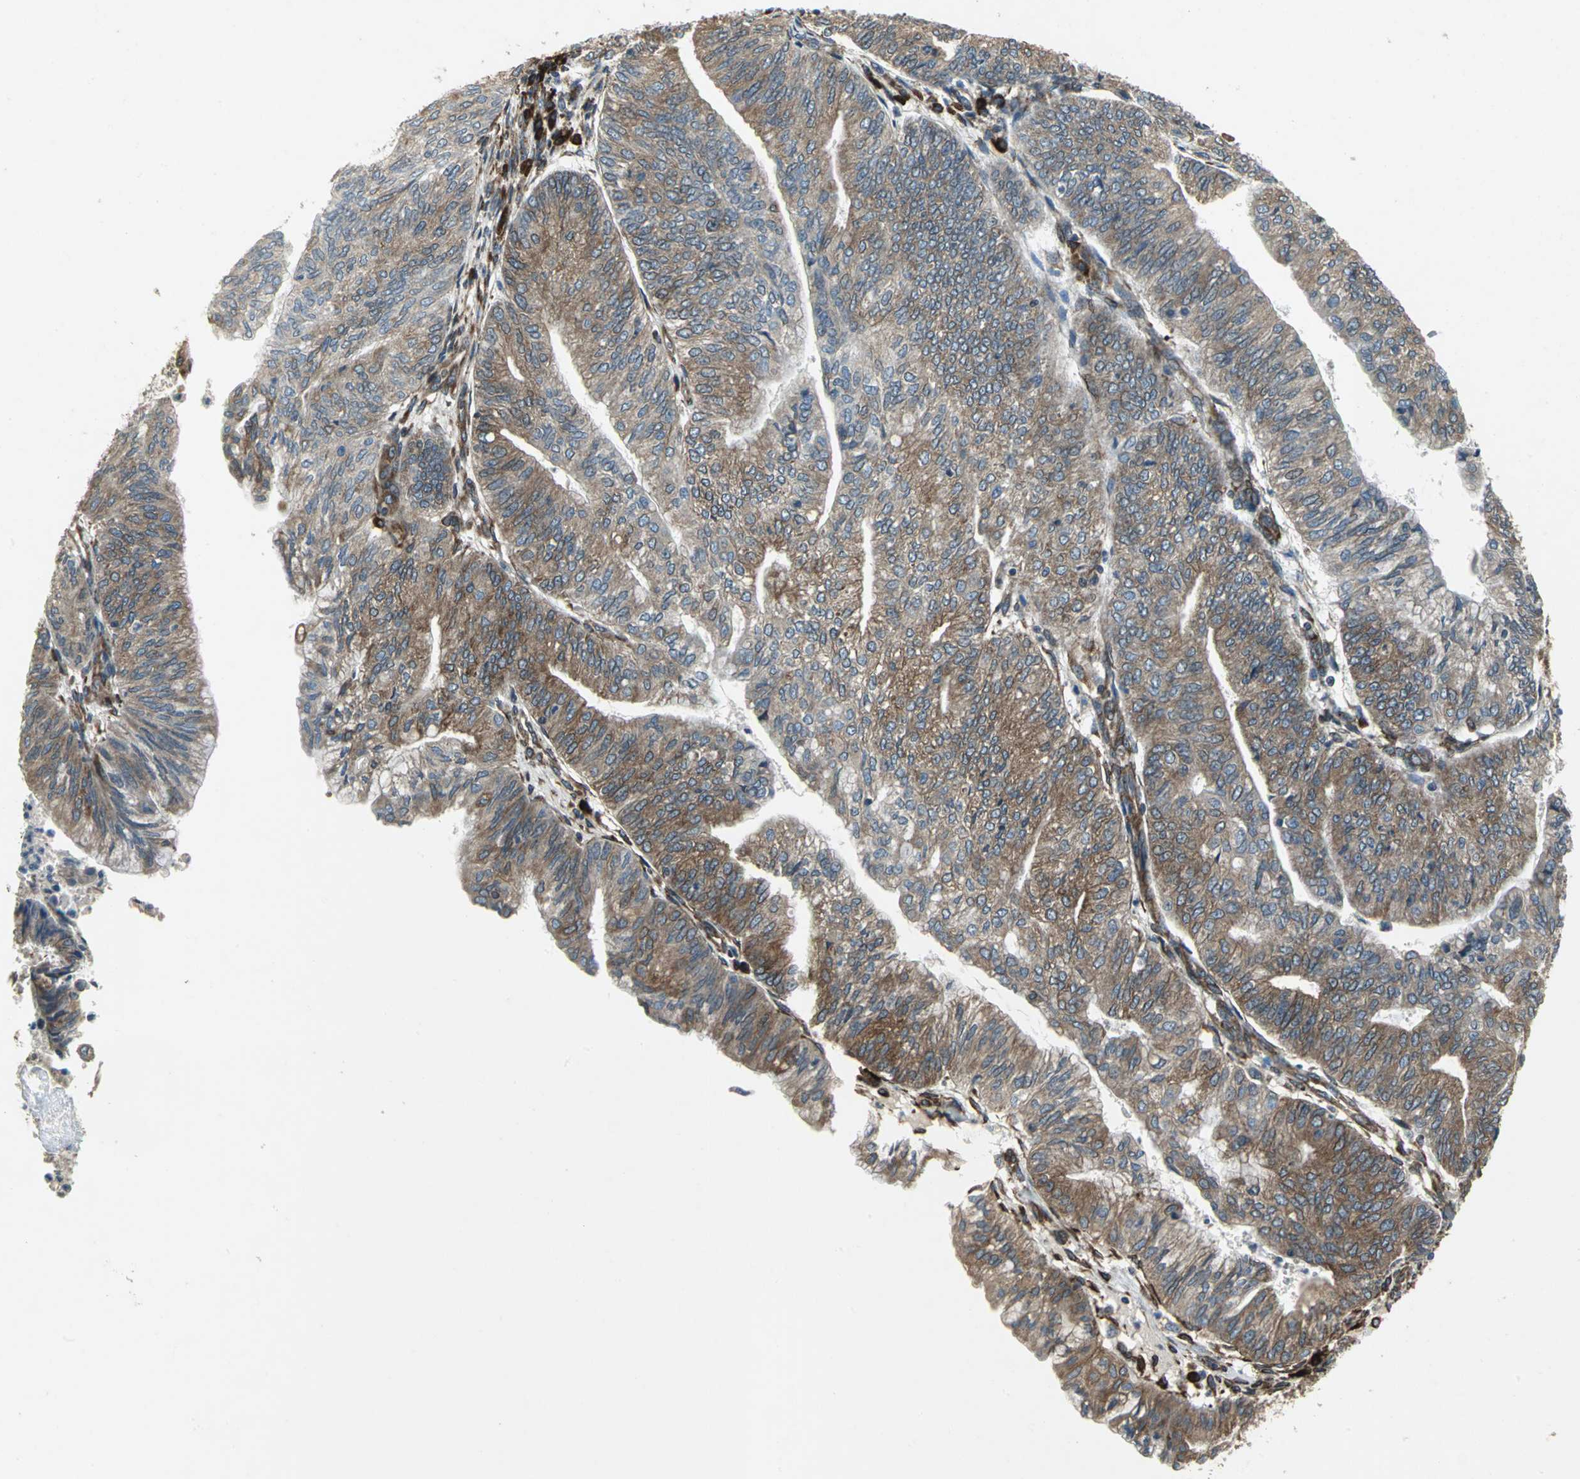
{"staining": {"intensity": "moderate", "quantity": ">75%", "location": "cytoplasmic/membranous"}, "tissue": "endometrial cancer", "cell_type": "Tumor cells", "image_type": "cancer", "snomed": [{"axis": "morphology", "description": "Adenocarcinoma, NOS"}, {"axis": "topography", "description": "Endometrium"}], "caption": "Adenocarcinoma (endometrial) stained with a brown dye displays moderate cytoplasmic/membranous positive positivity in about >75% of tumor cells.", "gene": "SYVN1", "patient": {"sex": "female", "age": 59}}